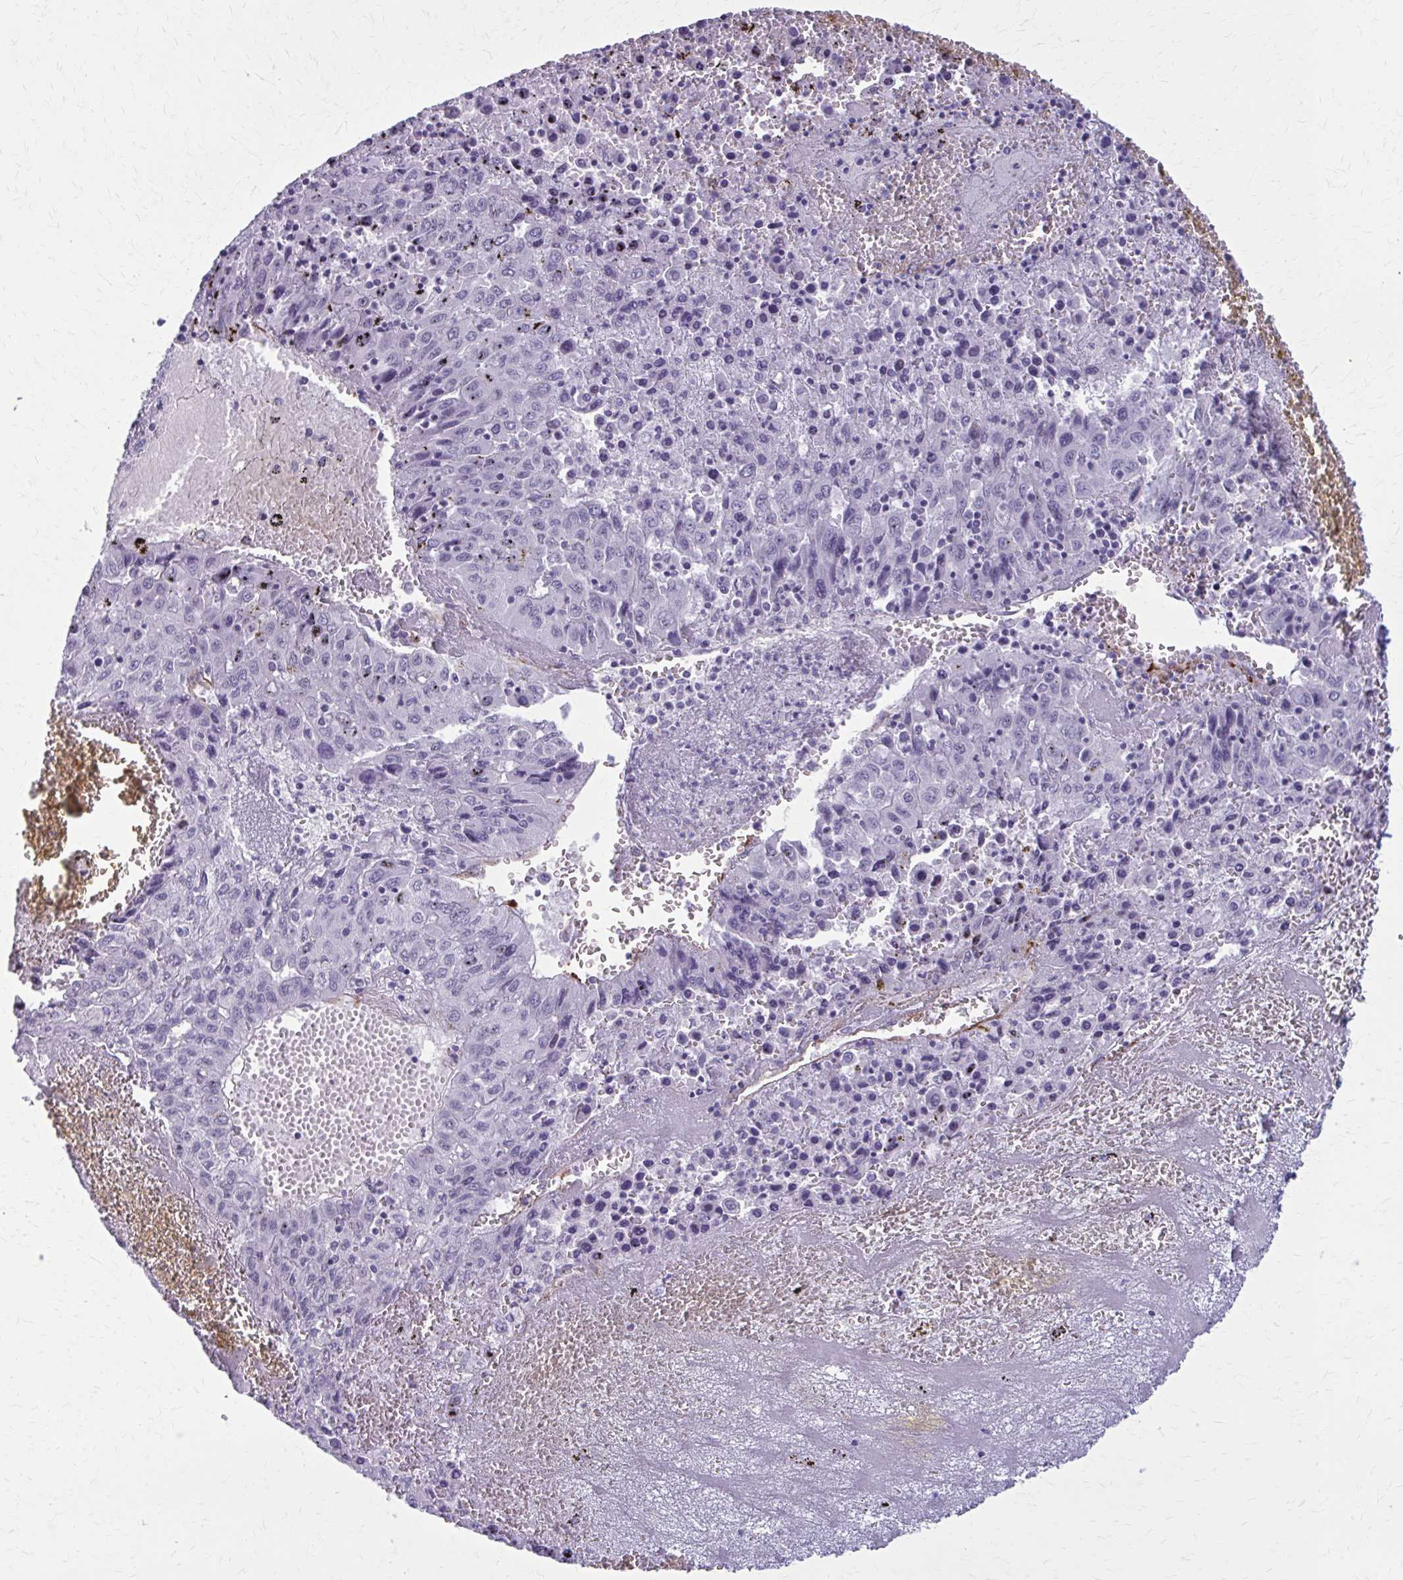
{"staining": {"intensity": "negative", "quantity": "none", "location": "none"}, "tissue": "liver cancer", "cell_type": "Tumor cells", "image_type": "cancer", "snomed": [{"axis": "morphology", "description": "Carcinoma, Hepatocellular, NOS"}, {"axis": "topography", "description": "Liver"}], "caption": "High magnification brightfield microscopy of liver cancer stained with DAB (3,3'-diaminobenzidine) (brown) and counterstained with hematoxylin (blue): tumor cells show no significant expression.", "gene": "AKAP12", "patient": {"sex": "female", "age": 53}}